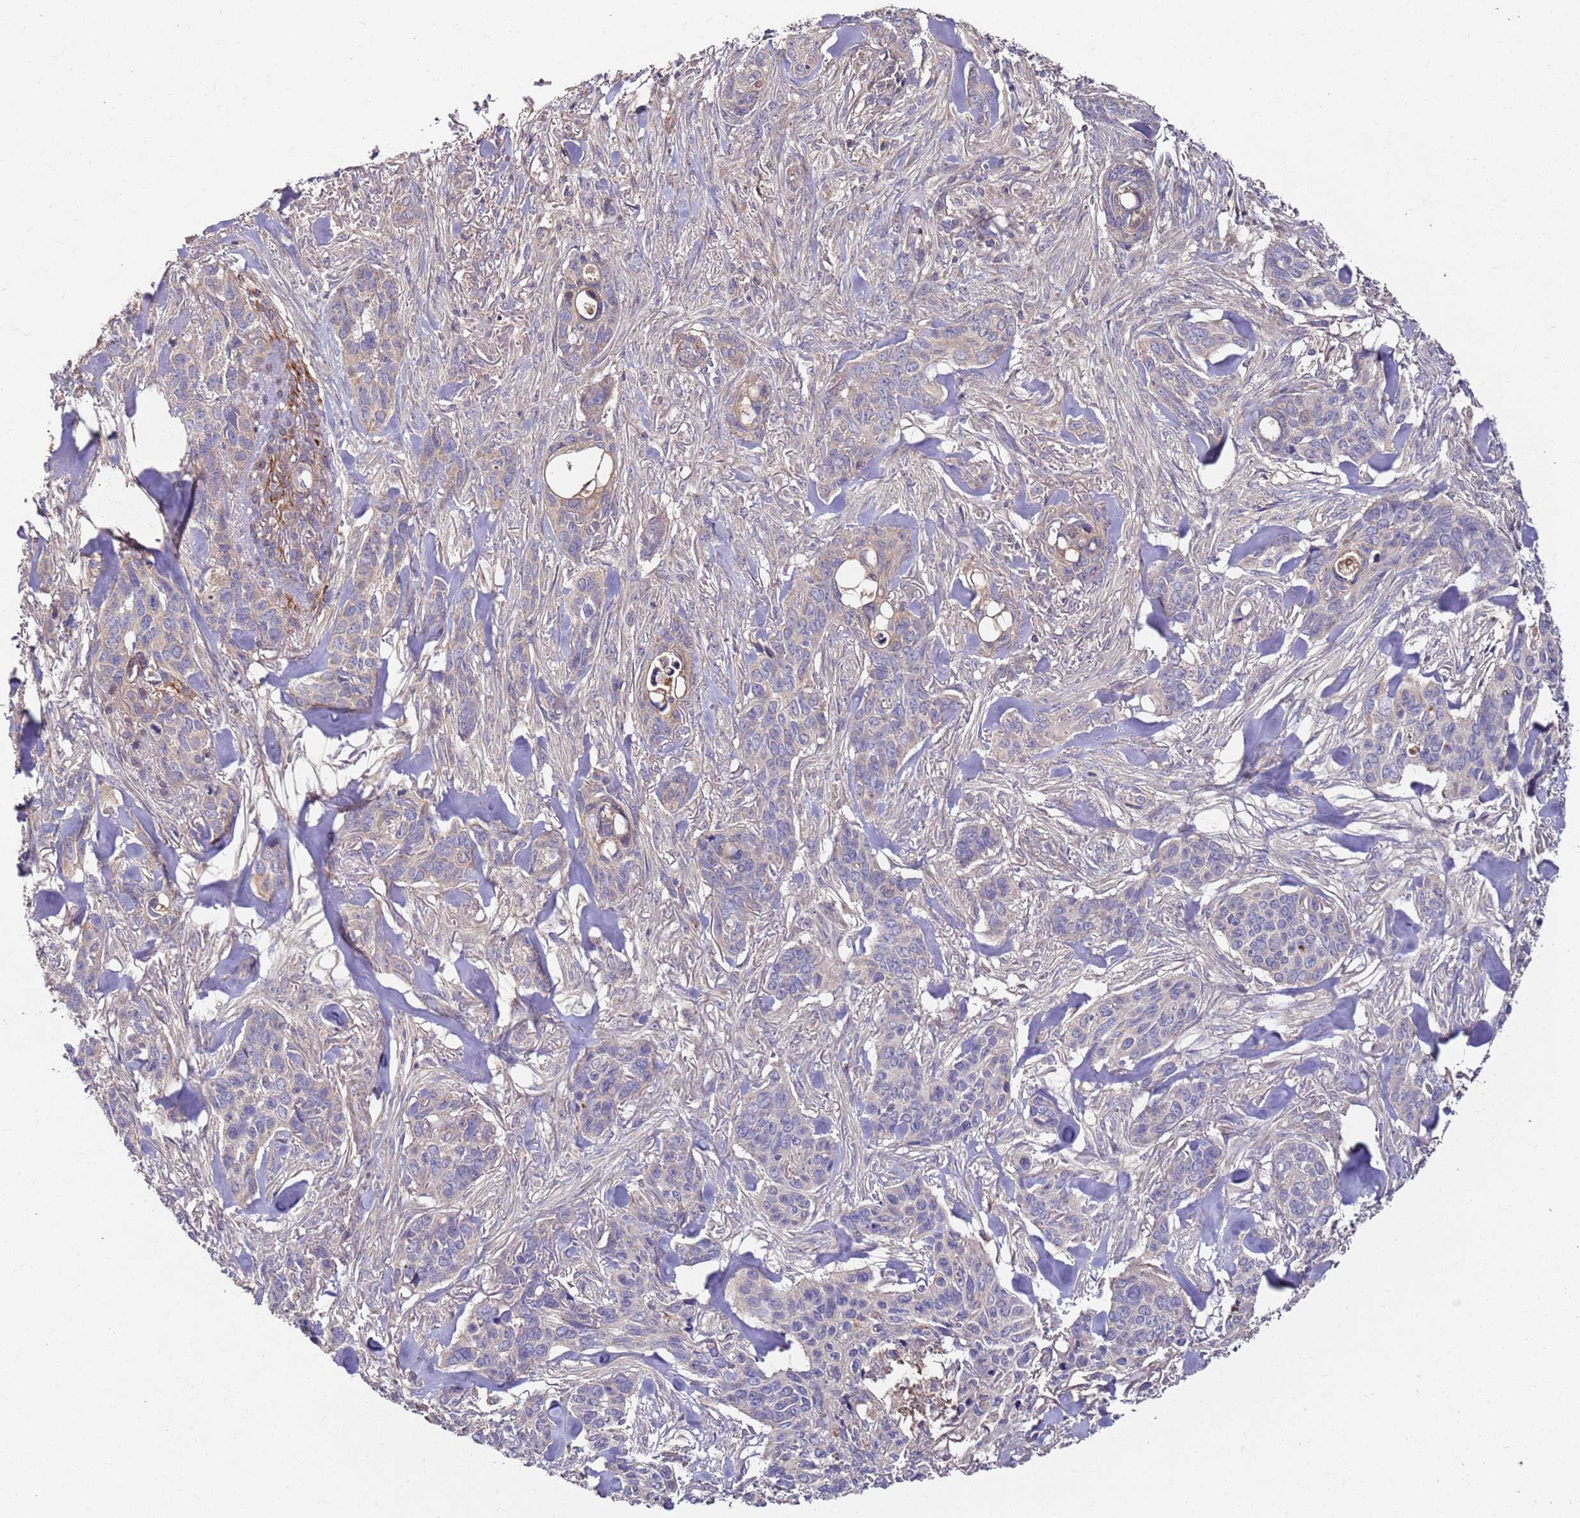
{"staining": {"intensity": "weak", "quantity": "<25%", "location": "cytoplasmic/membranous"}, "tissue": "skin cancer", "cell_type": "Tumor cells", "image_type": "cancer", "snomed": [{"axis": "morphology", "description": "Basal cell carcinoma"}, {"axis": "topography", "description": "Skin"}], "caption": "Tumor cells show no significant protein expression in skin cancer (basal cell carcinoma).", "gene": "KRTAP21-3", "patient": {"sex": "male", "age": 86}}